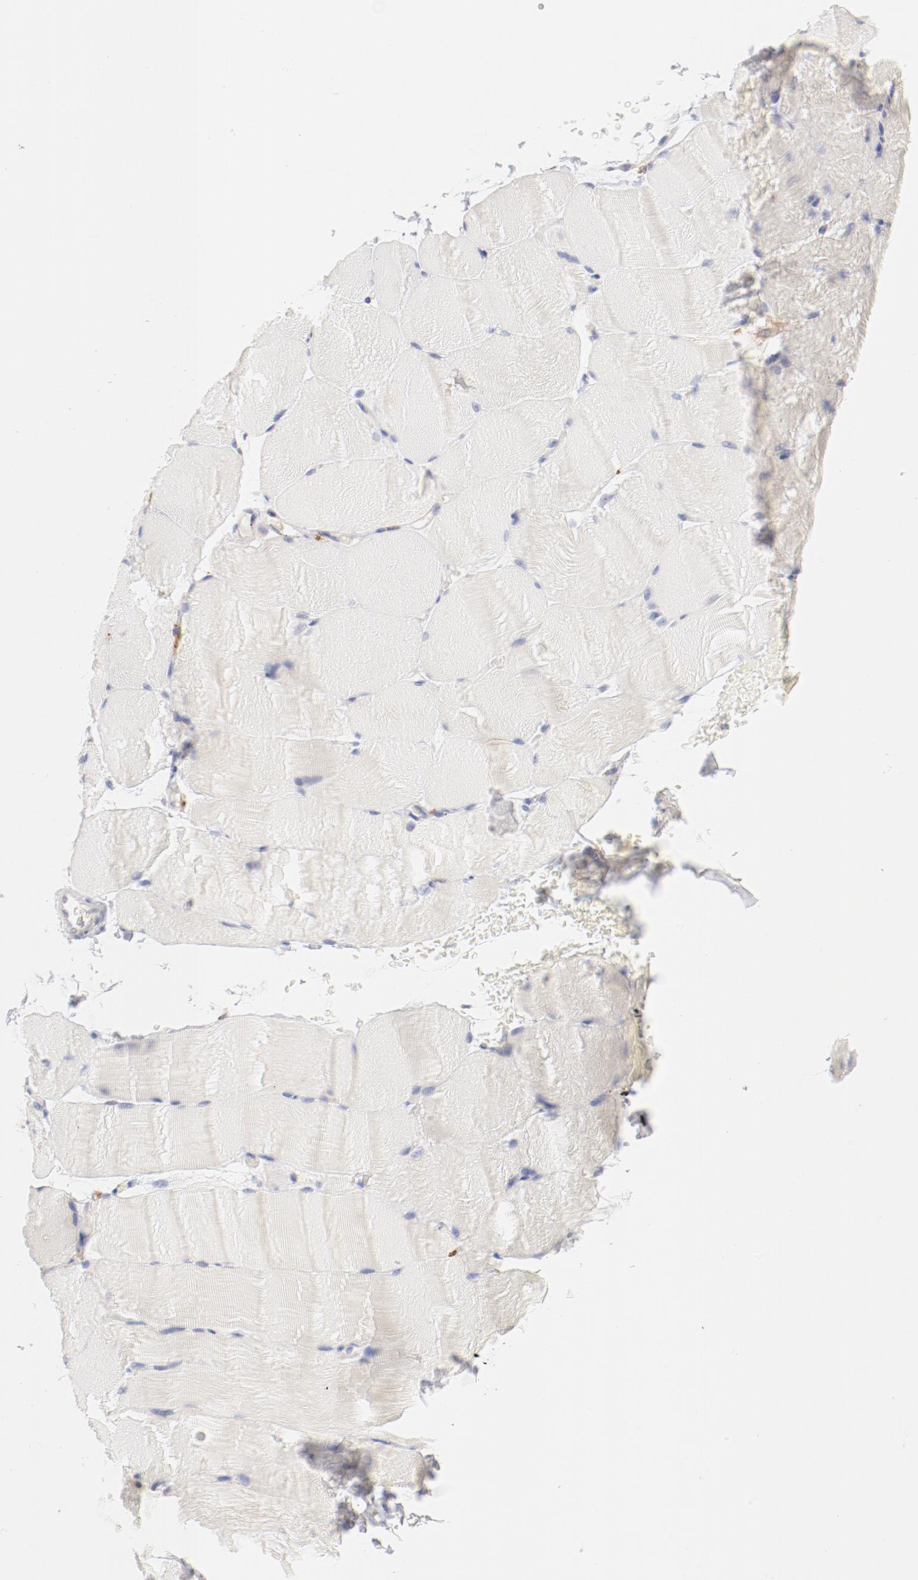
{"staining": {"intensity": "negative", "quantity": "none", "location": "none"}, "tissue": "skeletal muscle", "cell_type": "Myocytes", "image_type": "normal", "snomed": [{"axis": "morphology", "description": "Normal tissue, NOS"}, {"axis": "topography", "description": "Skeletal muscle"}], "caption": "Immunohistochemistry image of benign skeletal muscle: skeletal muscle stained with DAB reveals no significant protein staining in myocytes.", "gene": "CTSH", "patient": {"sex": "female", "age": 37}}